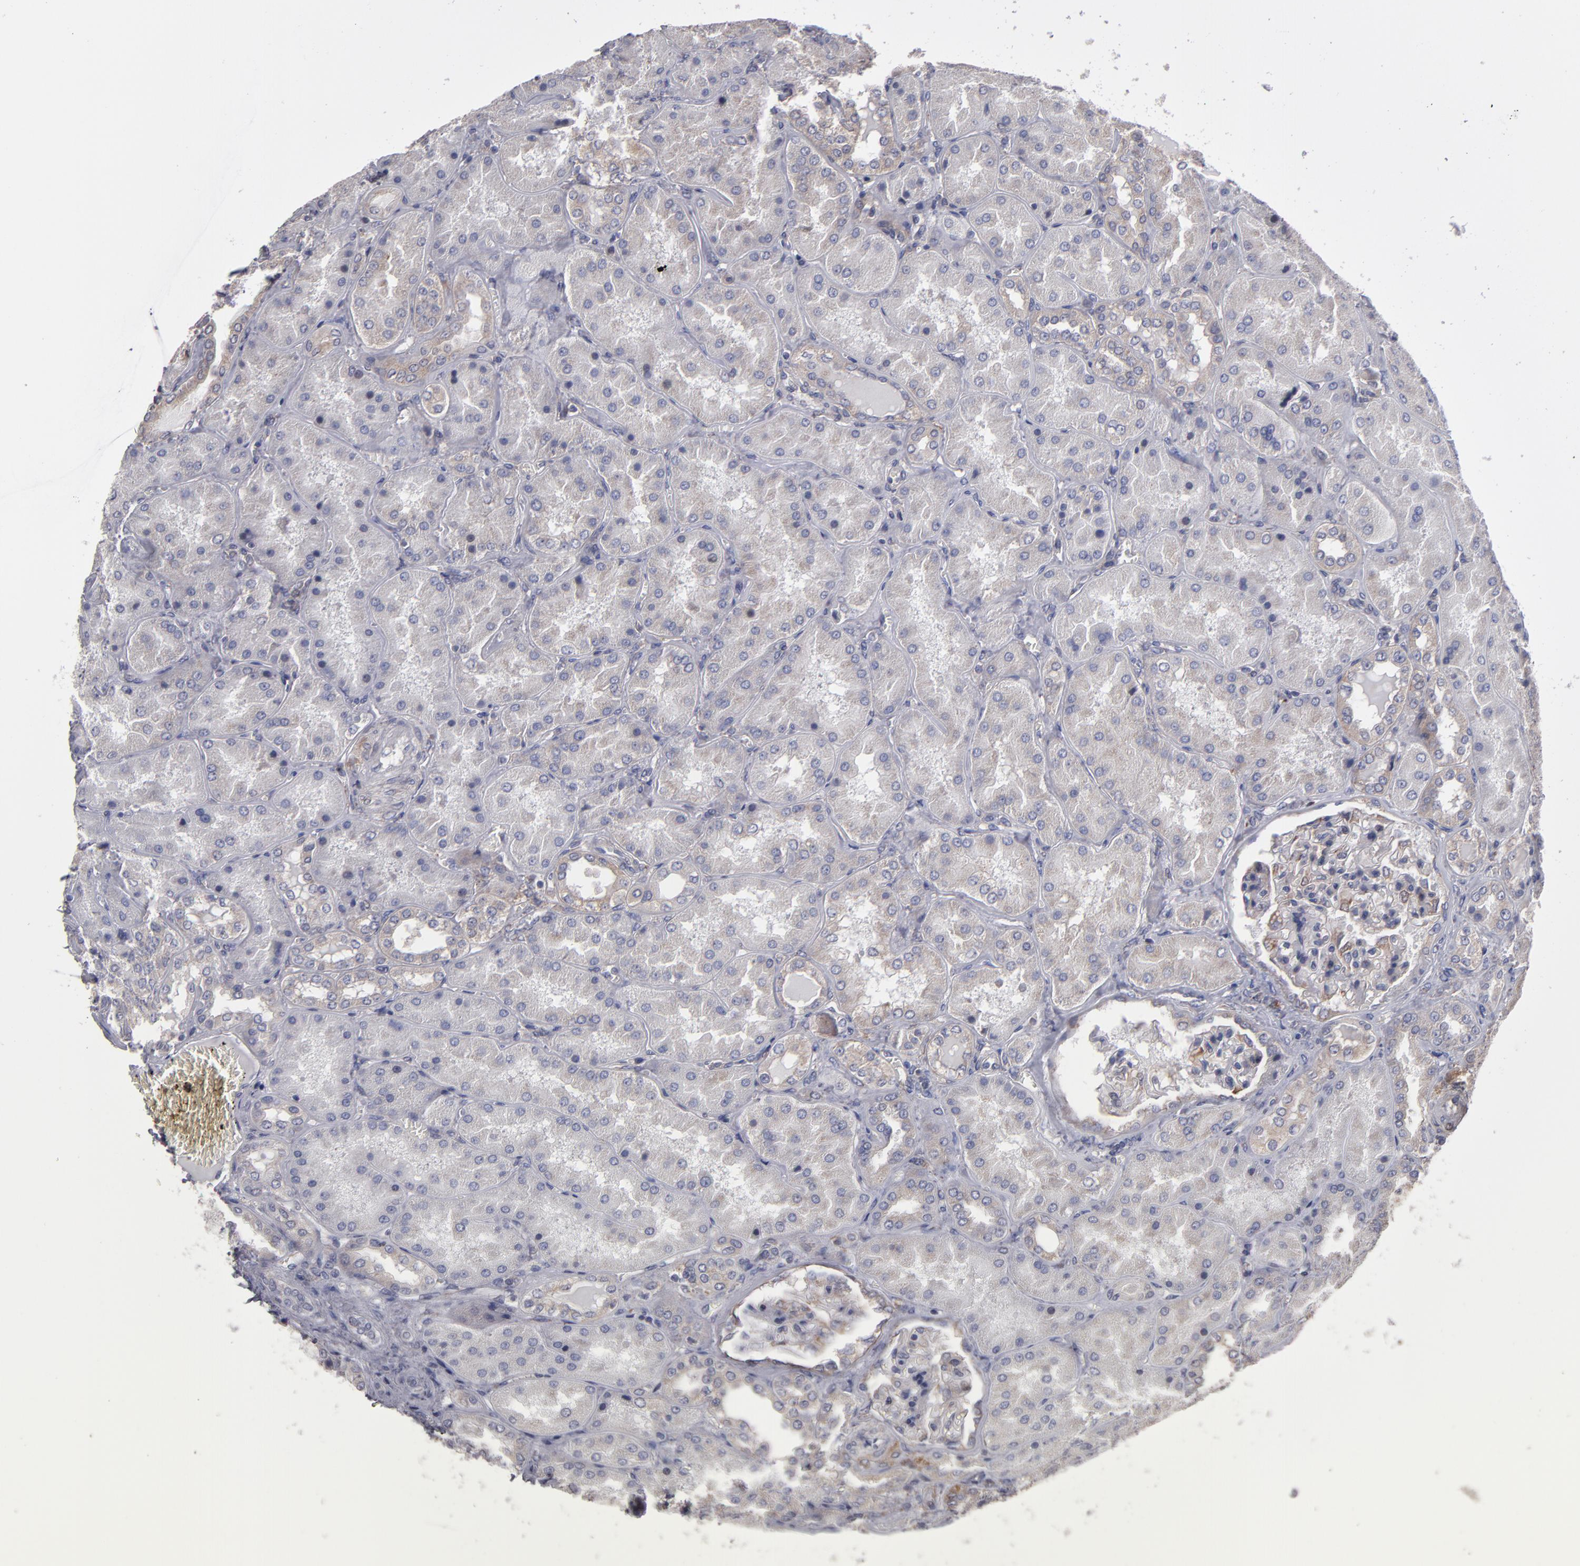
{"staining": {"intensity": "weak", "quantity": "25%-75%", "location": "cytoplasmic/membranous"}, "tissue": "kidney", "cell_type": "Cells in glomeruli", "image_type": "normal", "snomed": [{"axis": "morphology", "description": "Normal tissue, NOS"}, {"axis": "topography", "description": "Kidney"}], "caption": "Kidney stained with DAB immunohistochemistry demonstrates low levels of weak cytoplasmic/membranous staining in approximately 25%-75% of cells in glomeruli.", "gene": "SND1", "patient": {"sex": "female", "age": 56}}